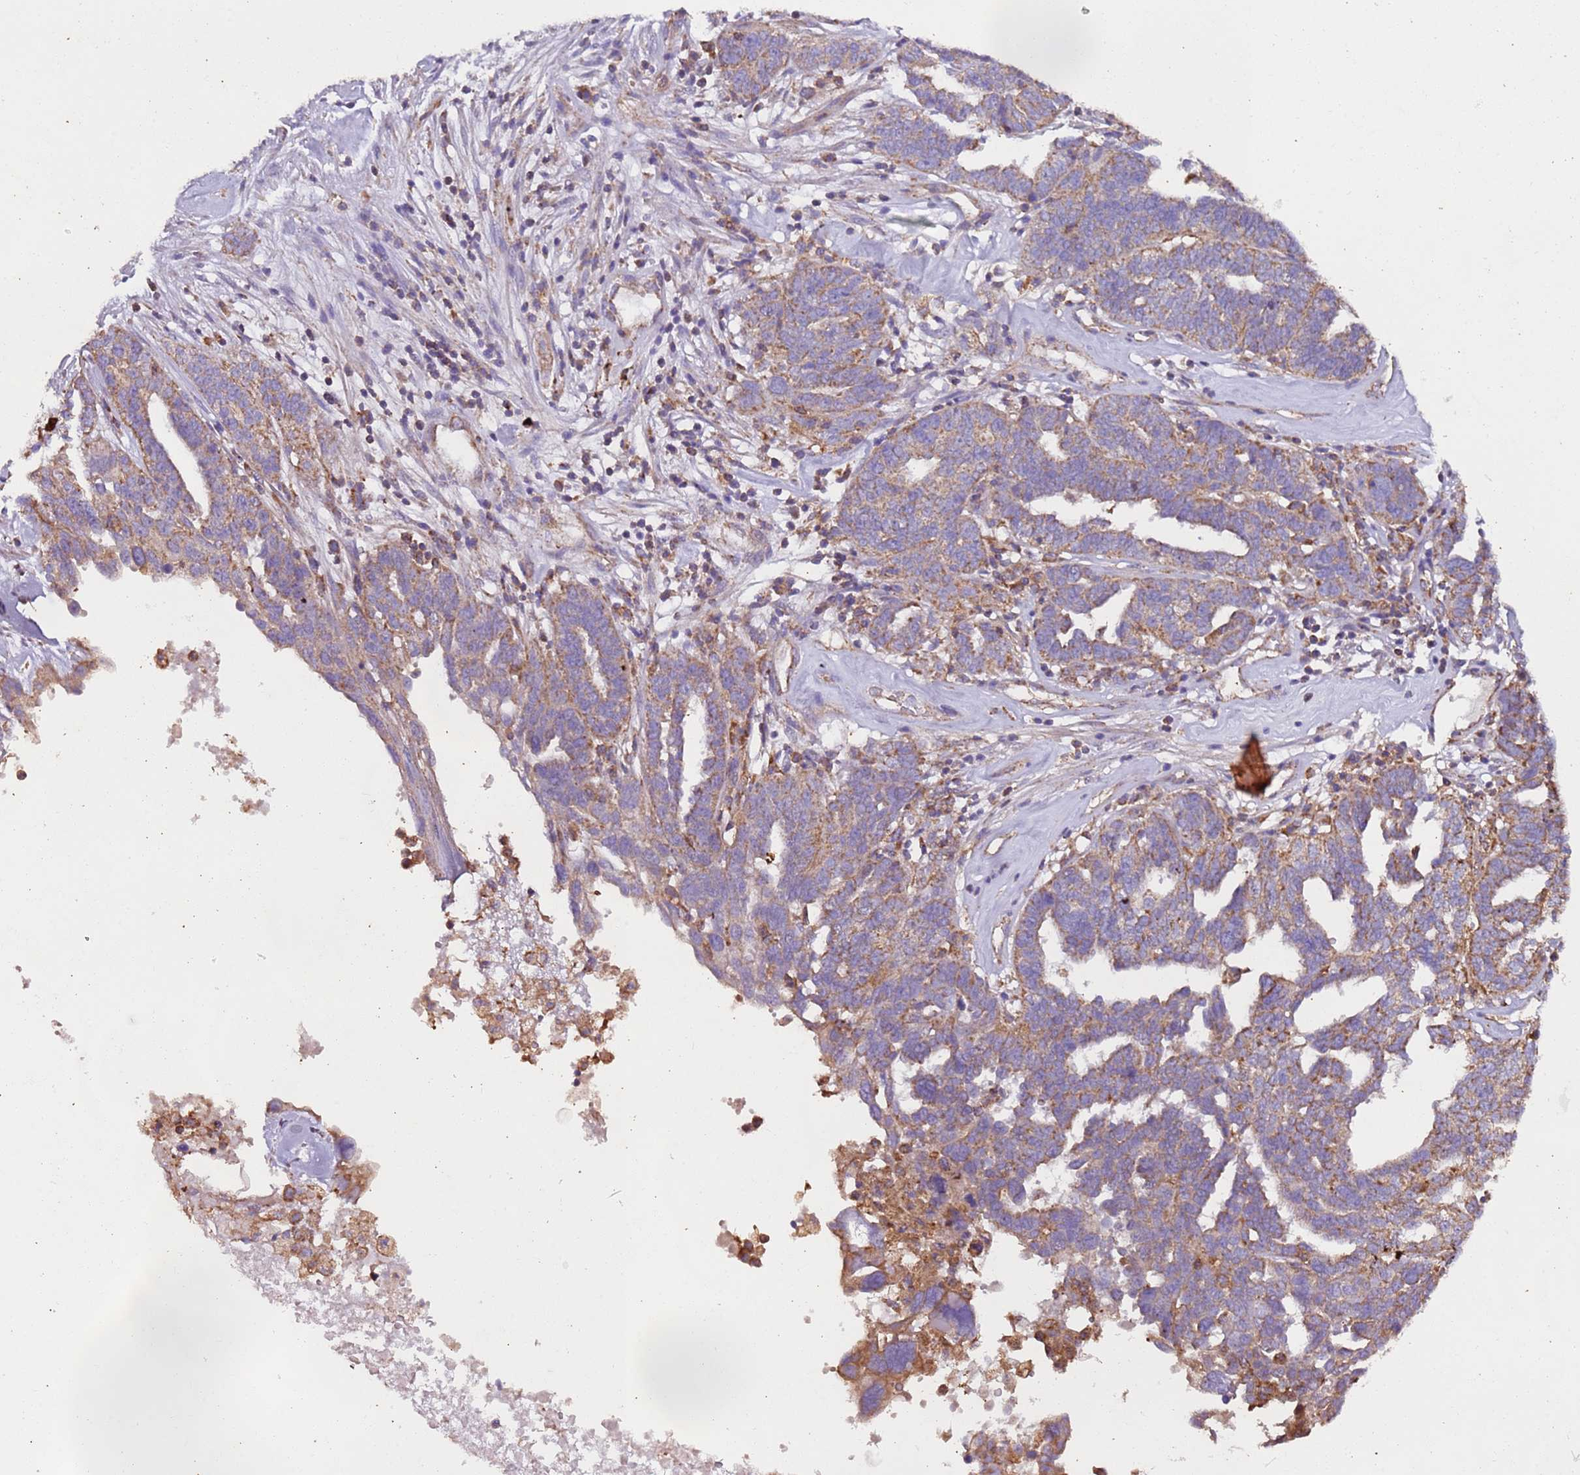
{"staining": {"intensity": "weak", "quantity": ">75%", "location": "cytoplasmic/membranous"}, "tissue": "ovarian cancer", "cell_type": "Tumor cells", "image_type": "cancer", "snomed": [{"axis": "morphology", "description": "Cystadenocarcinoma, serous, NOS"}, {"axis": "topography", "description": "Ovary"}], "caption": "Protein positivity by IHC displays weak cytoplasmic/membranous staining in about >75% of tumor cells in serous cystadenocarcinoma (ovarian).", "gene": "RMND5A", "patient": {"sex": "female", "age": 59}}